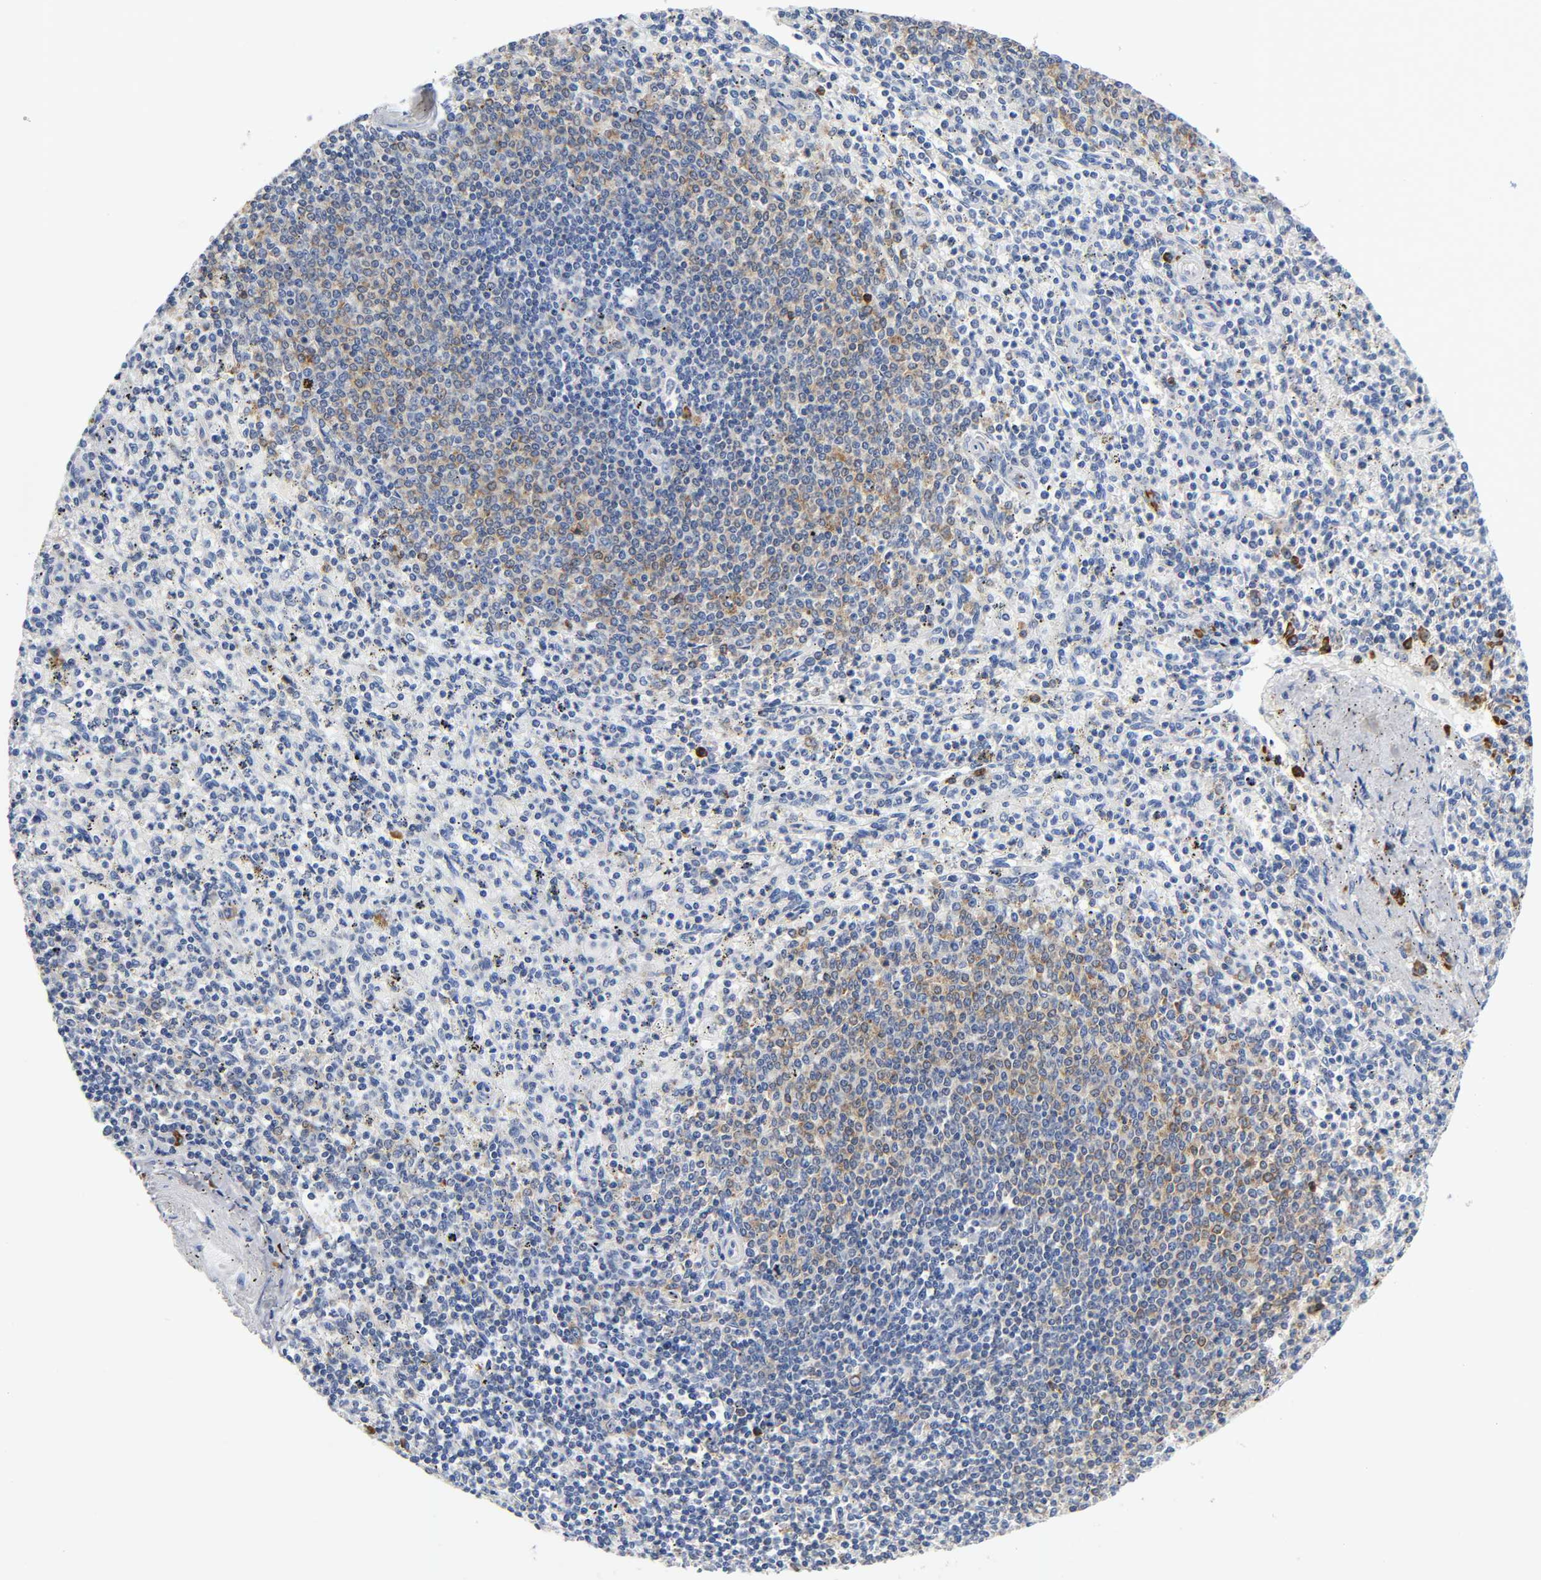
{"staining": {"intensity": "moderate", "quantity": "<25%", "location": "cytoplasmic/membranous"}, "tissue": "spleen", "cell_type": "Cells in red pulp", "image_type": "normal", "snomed": [{"axis": "morphology", "description": "Normal tissue, NOS"}, {"axis": "topography", "description": "Spleen"}], "caption": "DAB immunohistochemical staining of benign human spleen demonstrates moderate cytoplasmic/membranous protein staining in about <25% of cells in red pulp. Immunohistochemistry stains the protein in brown and the nuclei are stained blue.", "gene": "REL", "patient": {"sex": "male", "age": 72}}